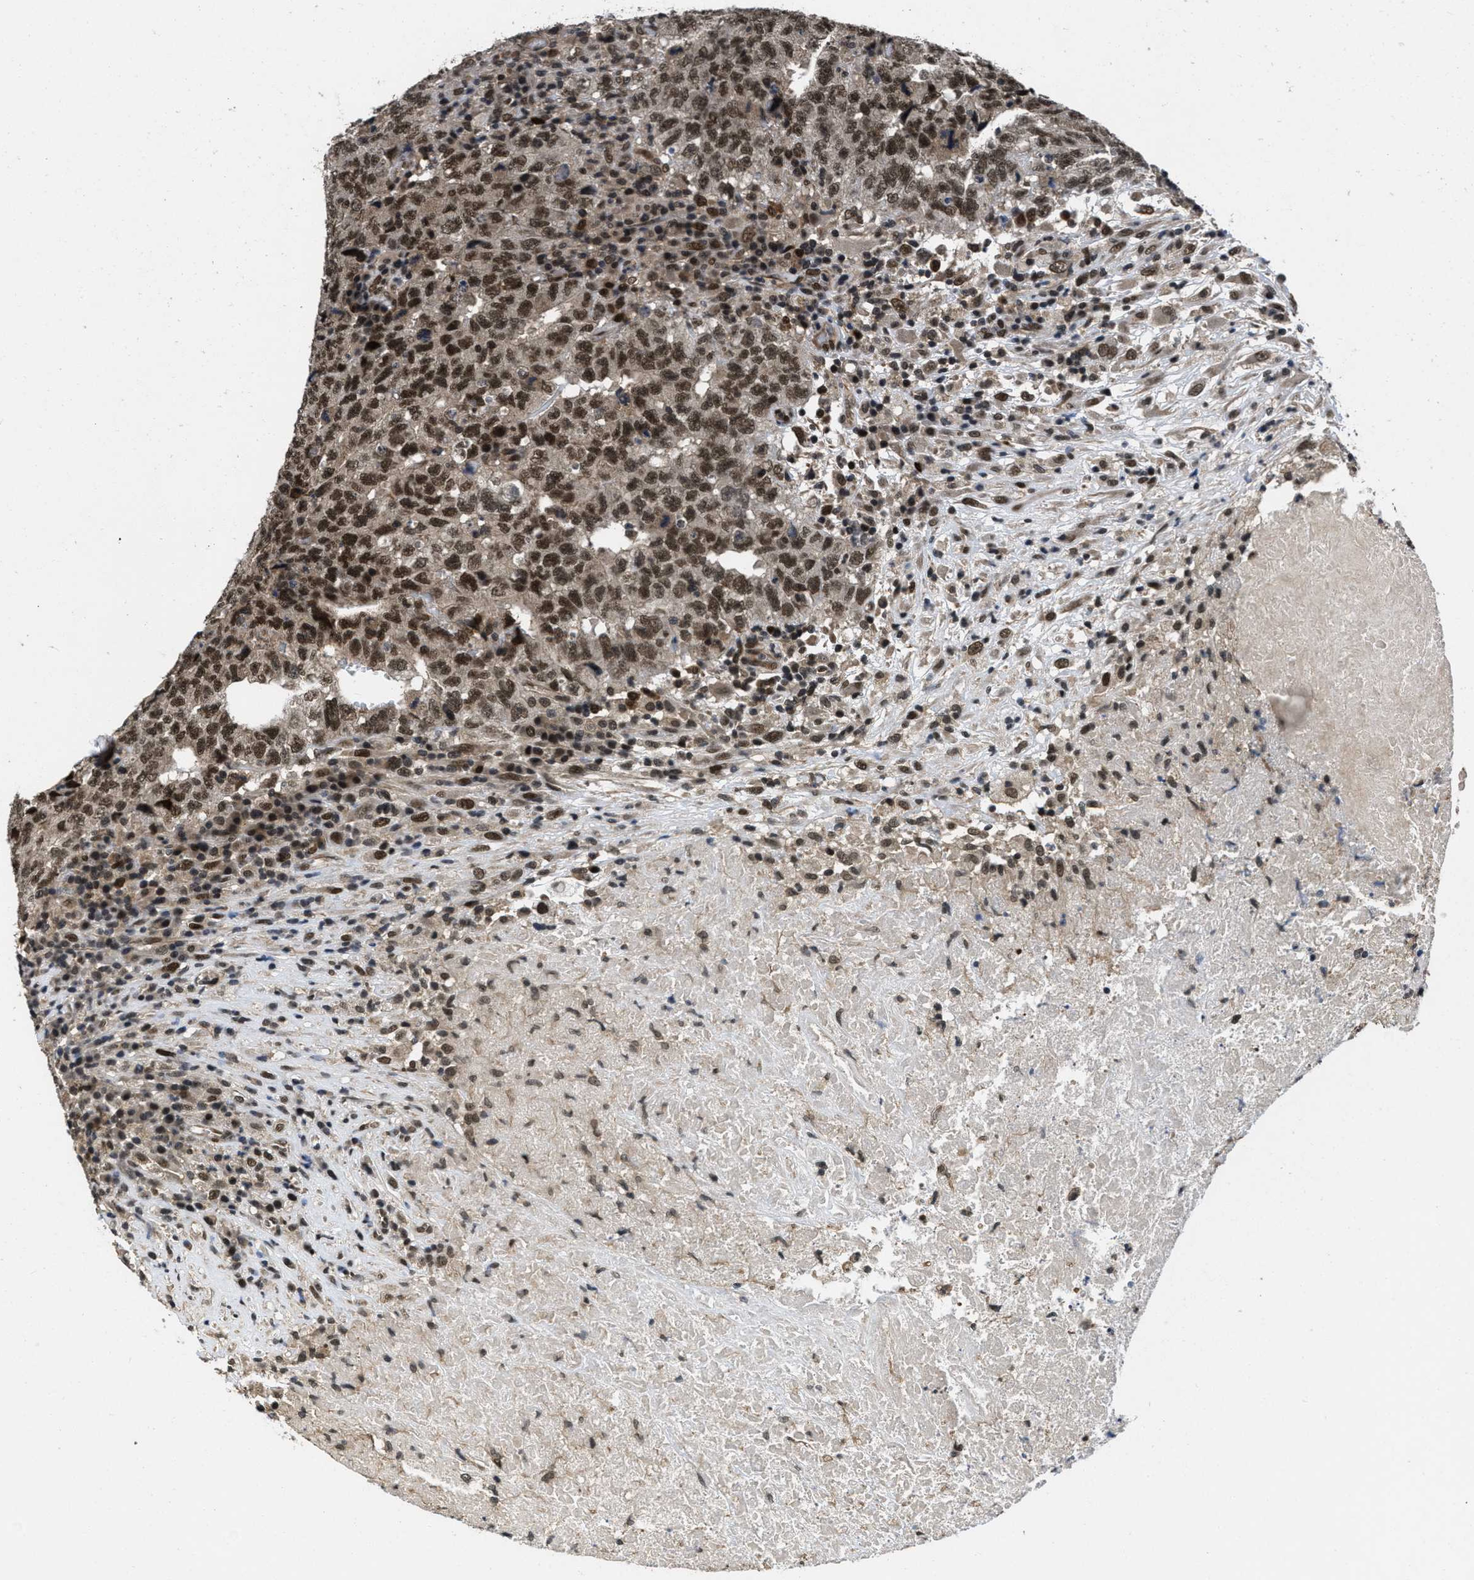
{"staining": {"intensity": "strong", "quantity": ">75%", "location": "nuclear"}, "tissue": "testis cancer", "cell_type": "Tumor cells", "image_type": "cancer", "snomed": [{"axis": "morphology", "description": "Necrosis, NOS"}, {"axis": "morphology", "description": "Carcinoma, Embryonal, NOS"}, {"axis": "topography", "description": "Testis"}], "caption": "This is a photomicrograph of IHC staining of embryonal carcinoma (testis), which shows strong staining in the nuclear of tumor cells.", "gene": "CUL4B", "patient": {"sex": "male", "age": 19}}